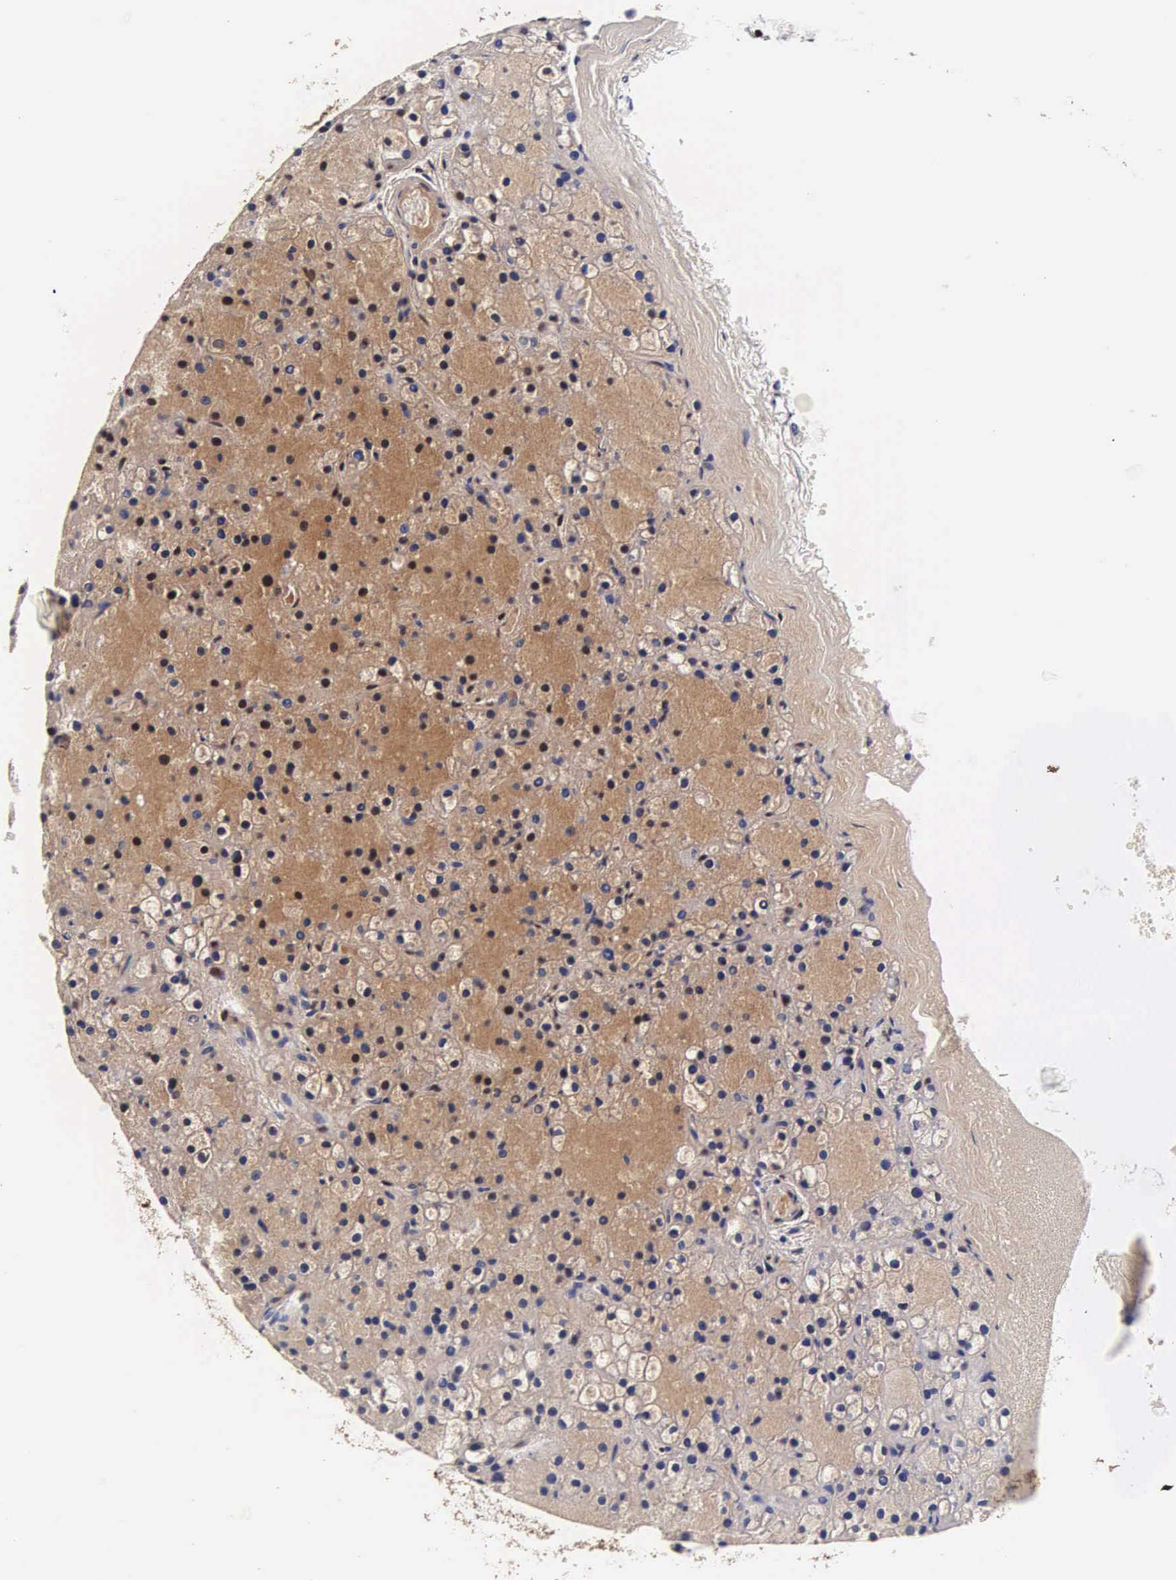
{"staining": {"intensity": "strong", "quantity": ">75%", "location": "nuclear"}, "tissue": "parathyroid gland", "cell_type": "Glandular cells", "image_type": "normal", "snomed": [{"axis": "morphology", "description": "Normal tissue, NOS"}, {"axis": "topography", "description": "Parathyroid gland"}], "caption": "Immunohistochemical staining of unremarkable parathyroid gland demonstrates high levels of strong nuclear positivity in about >75% of glandular cells.", "gene": "BCL2L2", "patient": {"sex": "female", "age": 71}}